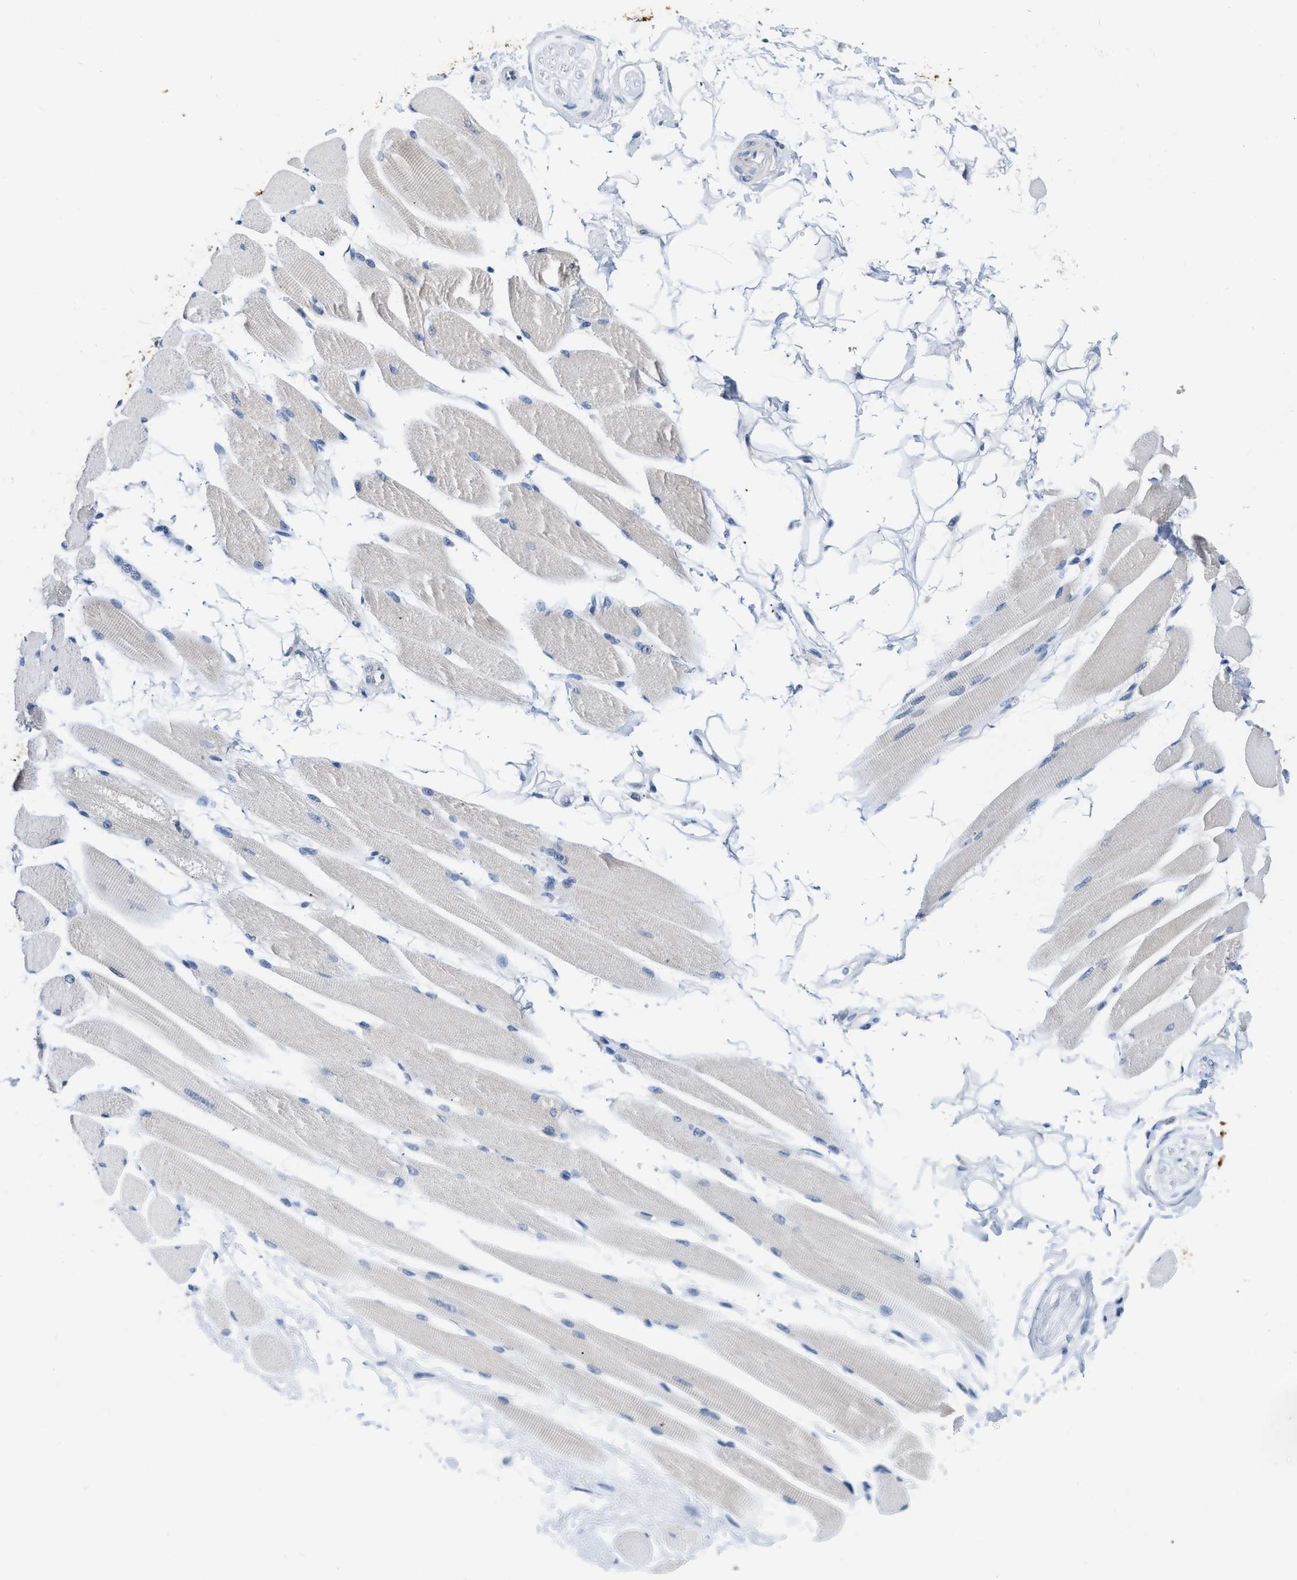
{"staining": {"intensity": "moderate", "quantity": "<25%", "location": "cytoplasmic/membranous"}, "tissue": "skeletal muscle", "cell_type": "Myocytes", "image_type": "normal", "snomed": [{"axis": "morphology", "description": "Normal tissue, NOS"}, {"axis": "topography", "description": "Skeletal muscle"}, {"axis": "topography", "description": "Peripheral nerve tissue"}], "caption": "Immunohistochemical staining of unremarkable skeletal muscle reveals moderate cytoplasmic/membranous protein positivity in about <25% of myocytes.", "gene": "CRYM", "patient": {"sex": "female", "age": 84}}